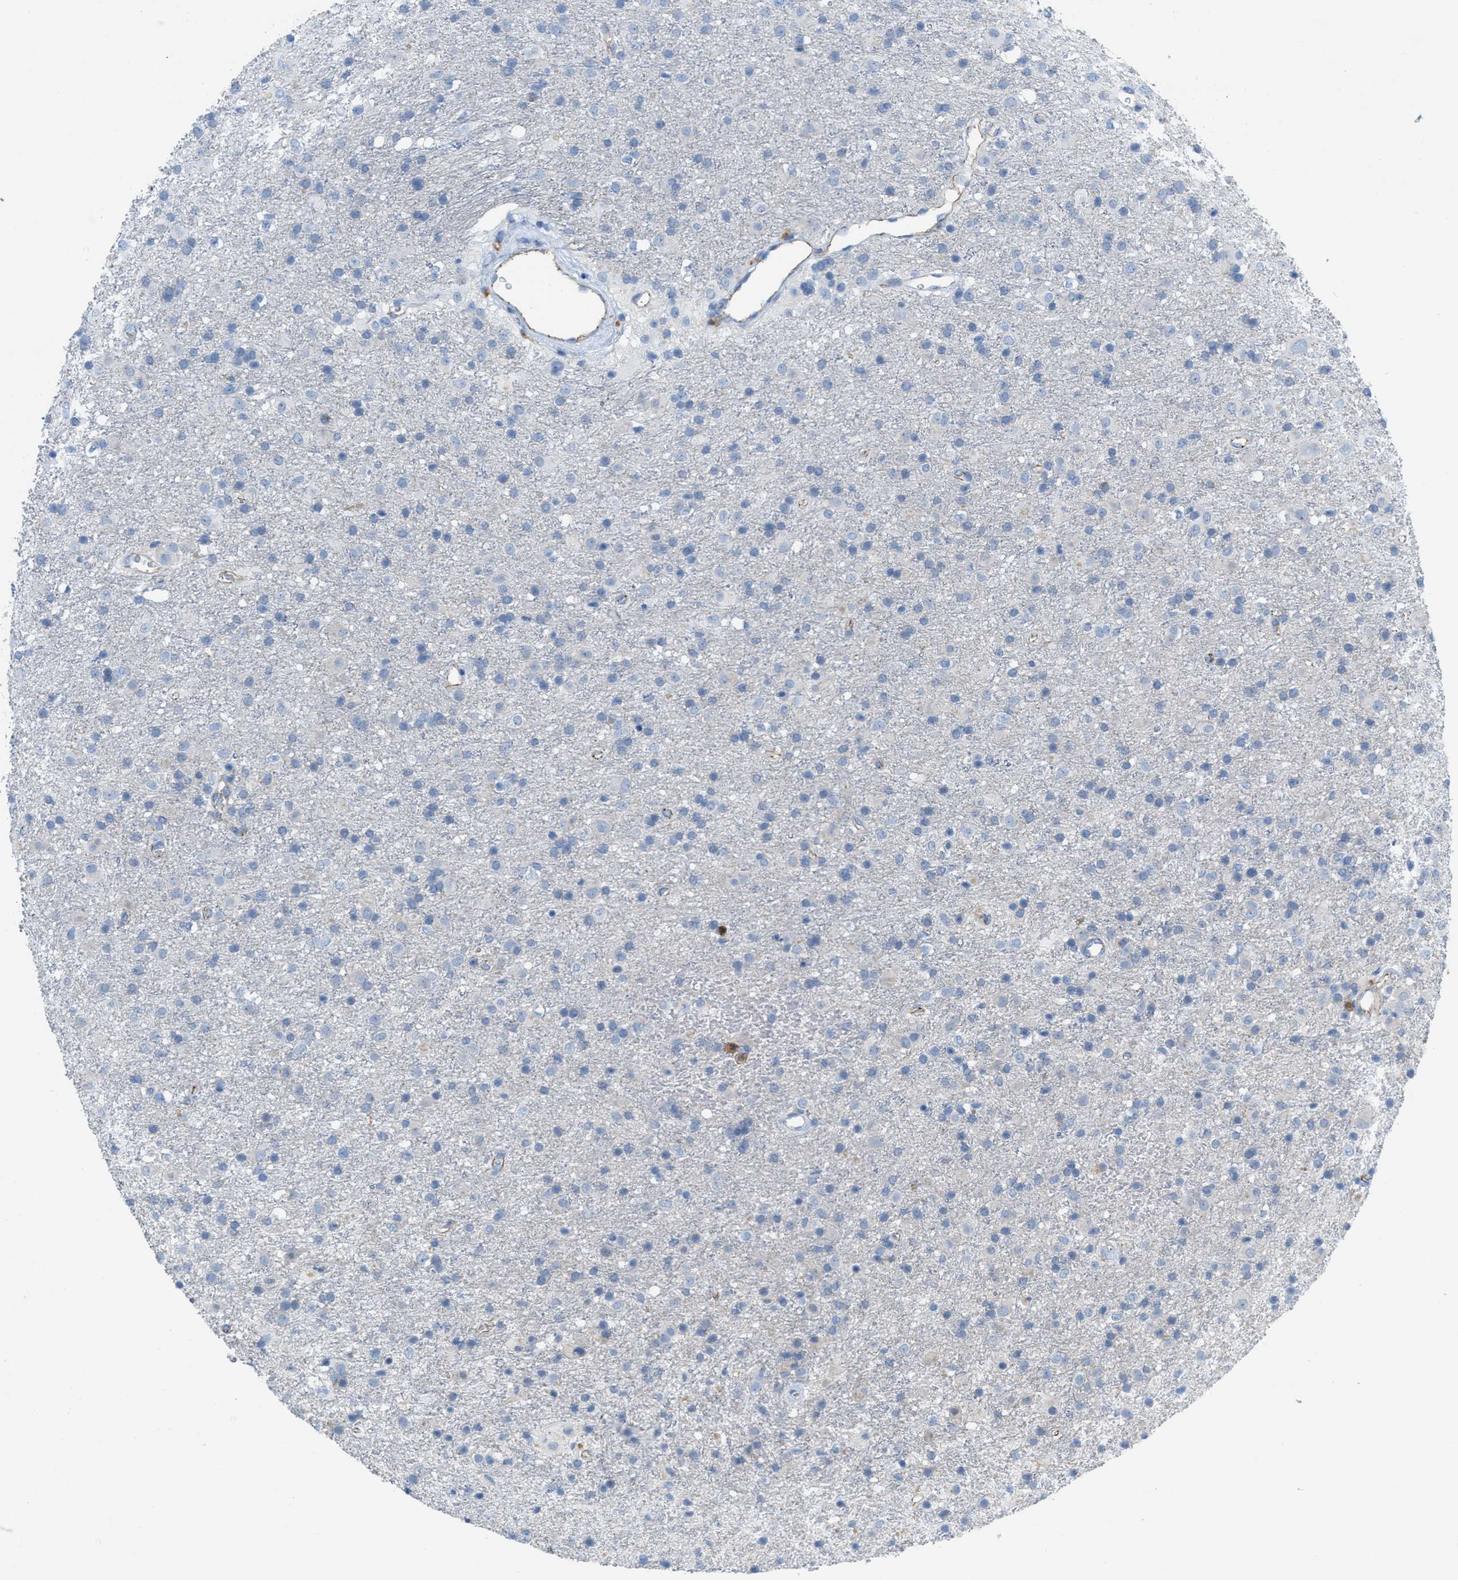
{"staining": {"intensity": "negative", "quantity": "none", "location": "none"}, "tissue": "glioma", "cell_type": "Tumor cells", "image_type": "cancer", "snomed": [{"axis": "morphology", "description": "Glioma, malignant, Low grade"}, {"axis": "topography", "description": "Brain"}], "caption": "Immunohistochemistry photomicrograph of neoplastic tissue: malignant glioma (low-grade) stained with DAB reveals no significant protein positivity in tumor cells. The staining was performed using DAB to visualize the protein expression in brown, while the nuclei were stained in blue with hematoxylin (Magnification: 20x).", "gene": "CRB3", "patient": {"sex": "male", "age": 65}}